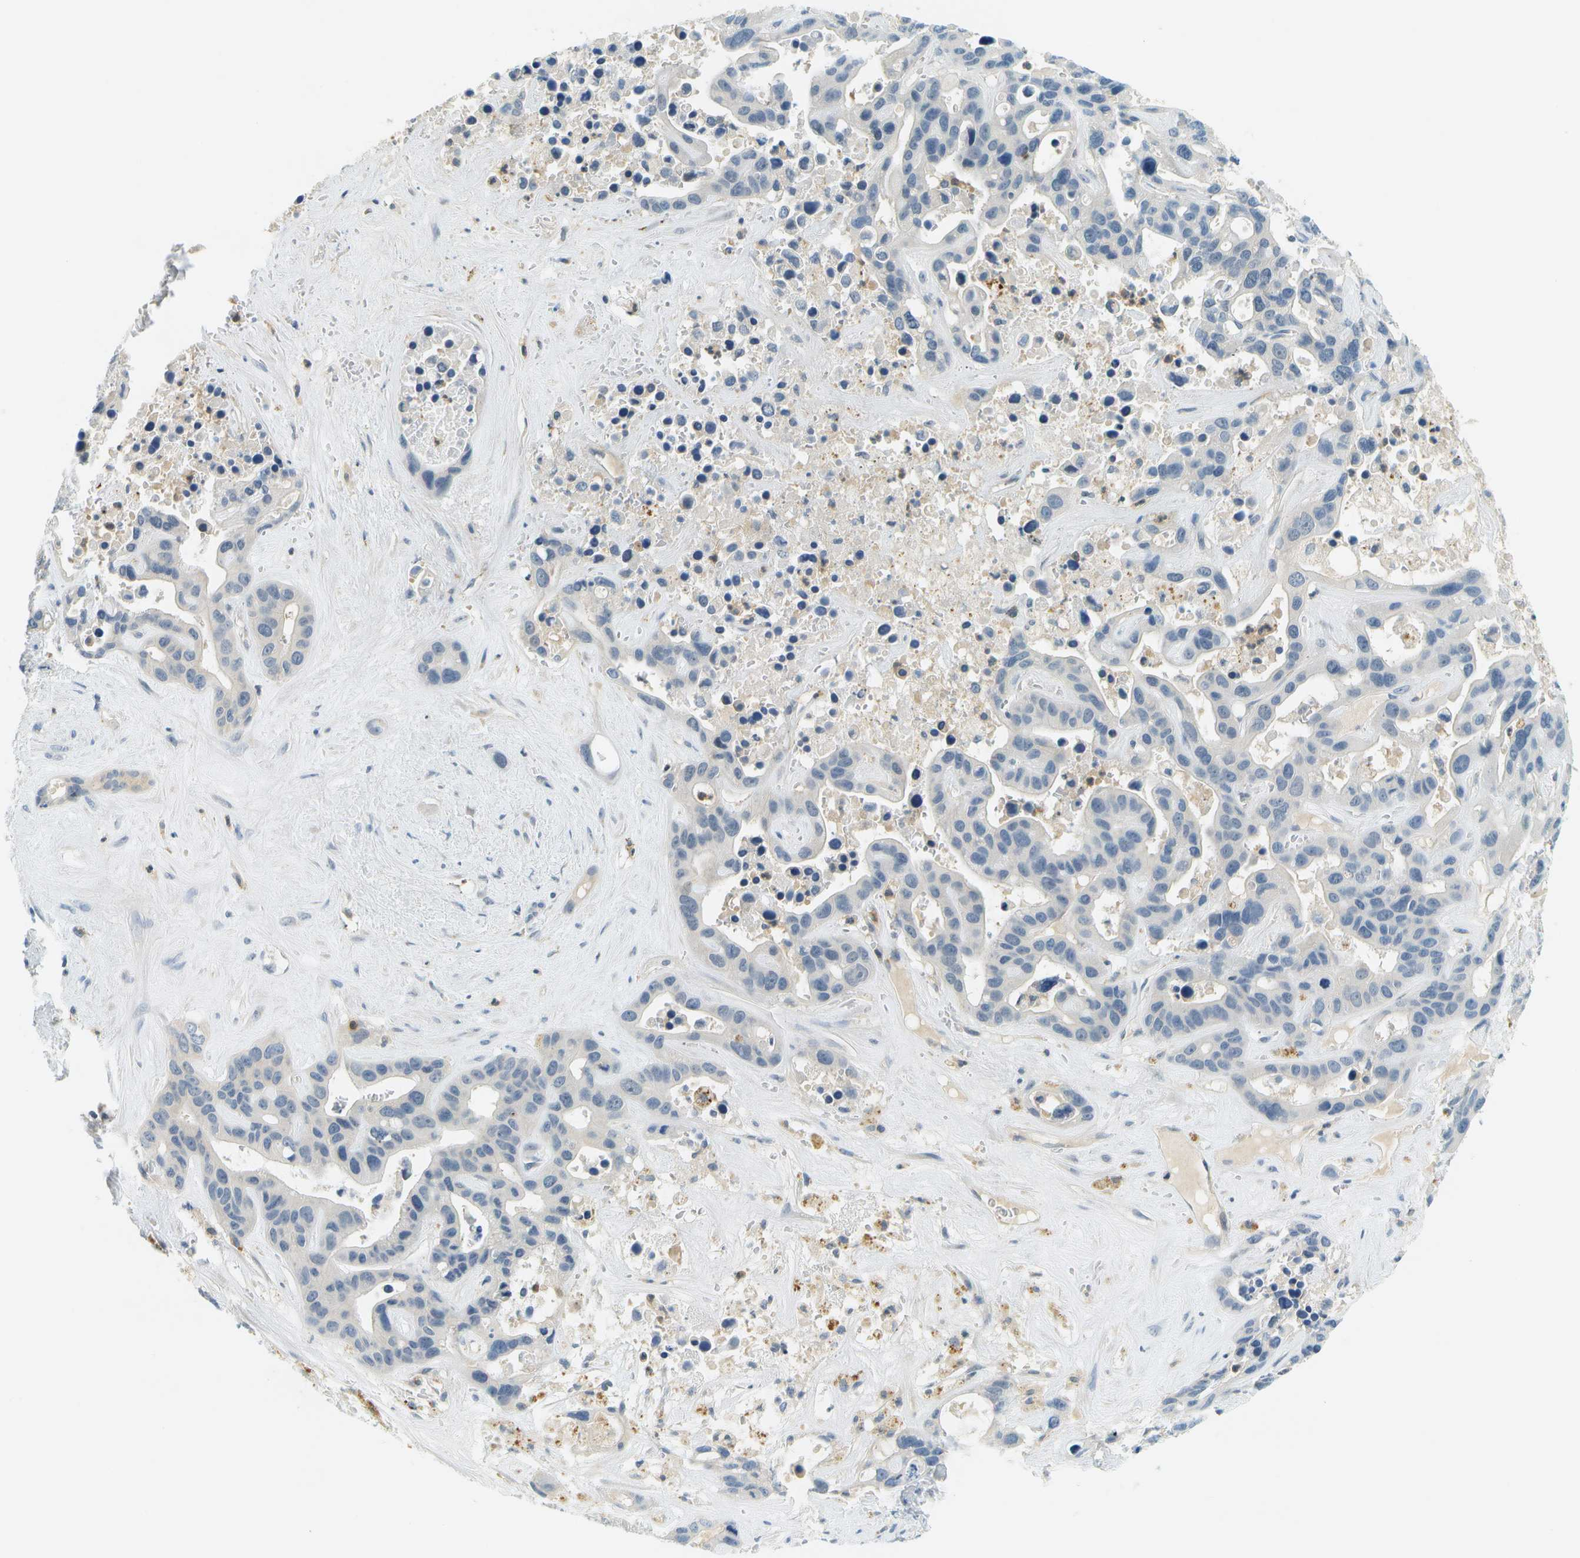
{"staining": {"intensity": "negative", "quantity": "none", "location": "none"}, "tissue": "liver cancer", "cell_type": "Tumor cells", "image_type": "cancer", "snomed": [{"axis": "morphology", "description": "Cholangiocarcinoma"}, {"axis": "topography", "description": "Liver"}], "caption": "Tumor cells are negative for protein expression in human liver cholangiocarcinoma.", "gene": "RASGRP2", "patient": {"sex": "female", "age": 65}}